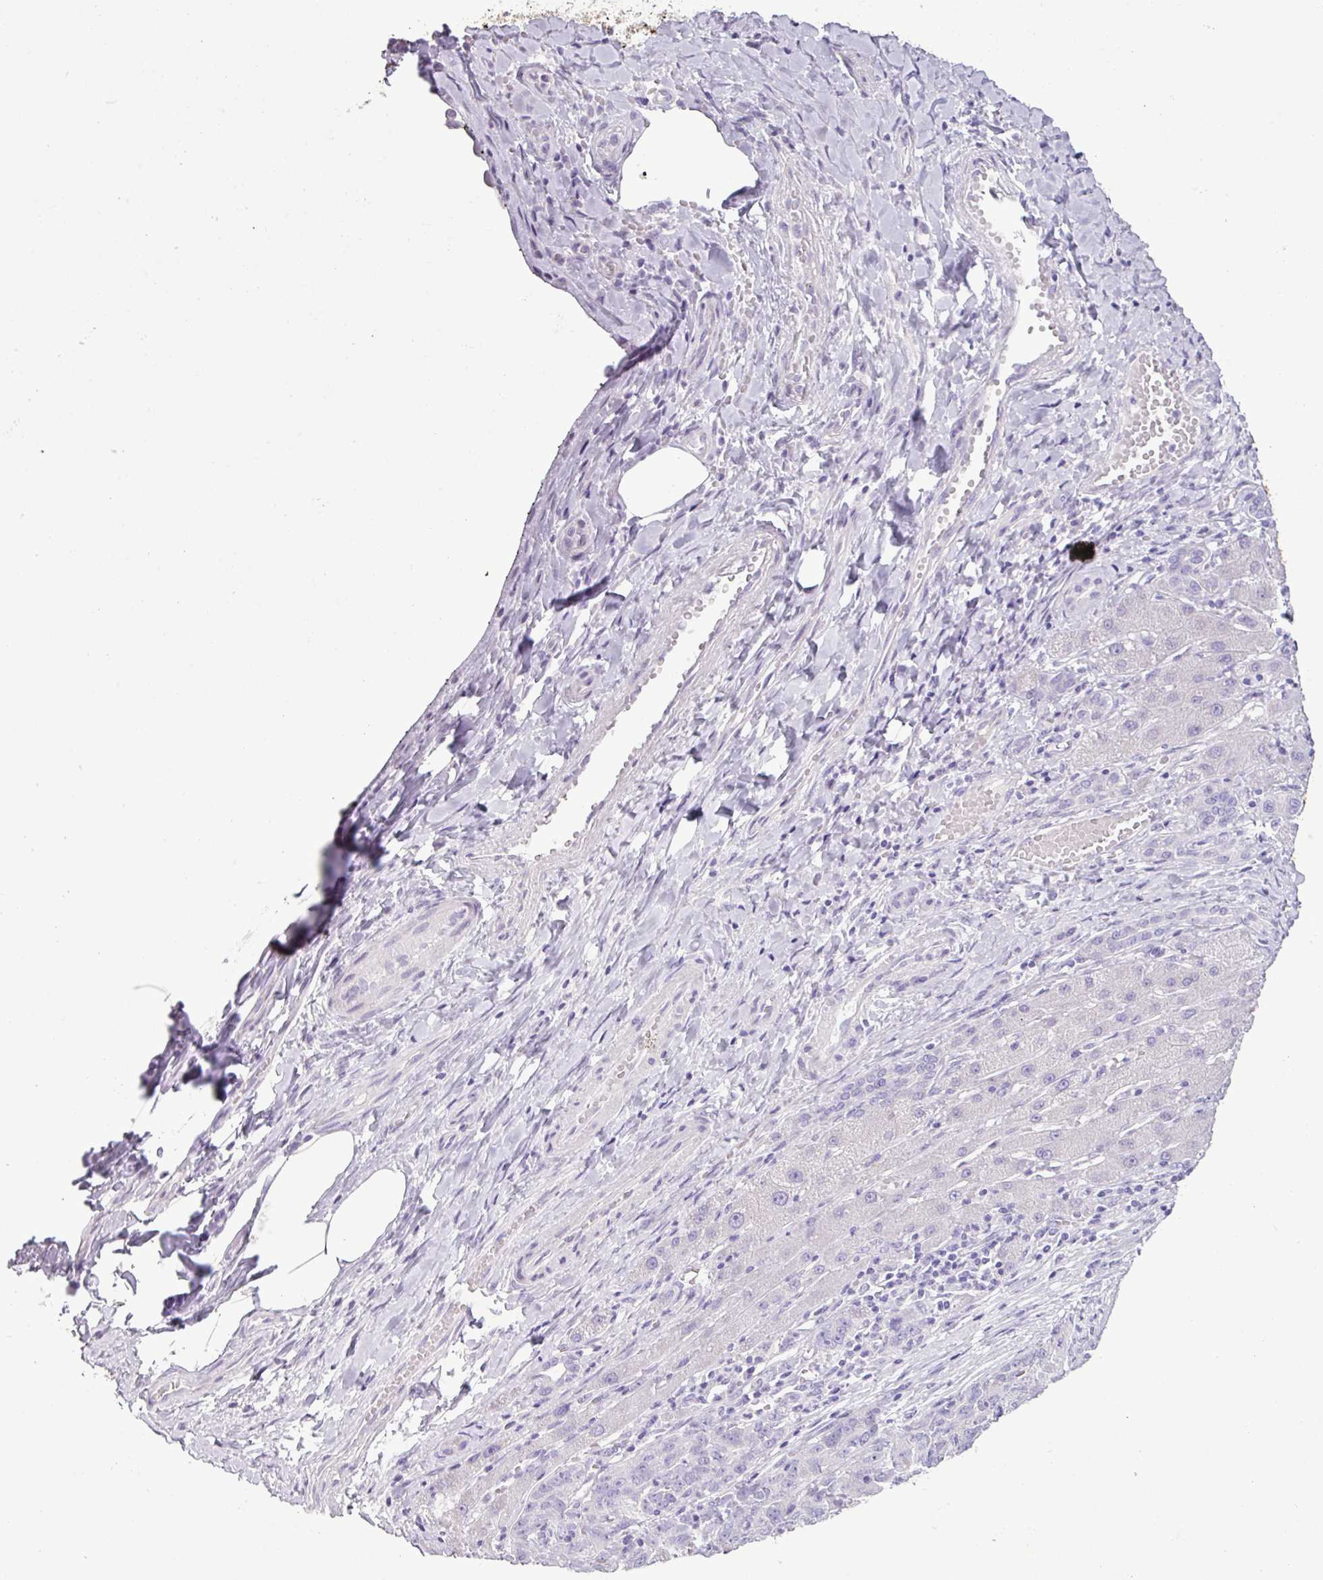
{"staining": {"intensity": "negative", "quantity": "none", "location": "none"}, "tissue": "liver cancer", "cell_type": "Tumor cells", "image_type": "cancer", "snomed": [{"axis": "morphology", "description": "Cholangiocarcinoma"}, {"axis": "topography", "description": "Liver"}], "caption": "The micrograph shows no staining of tumor cells in liver cancer (cholangiocarcinoma).", "gene": "ALDH3A1", "patient": {"sex": "male", "age": 59}}